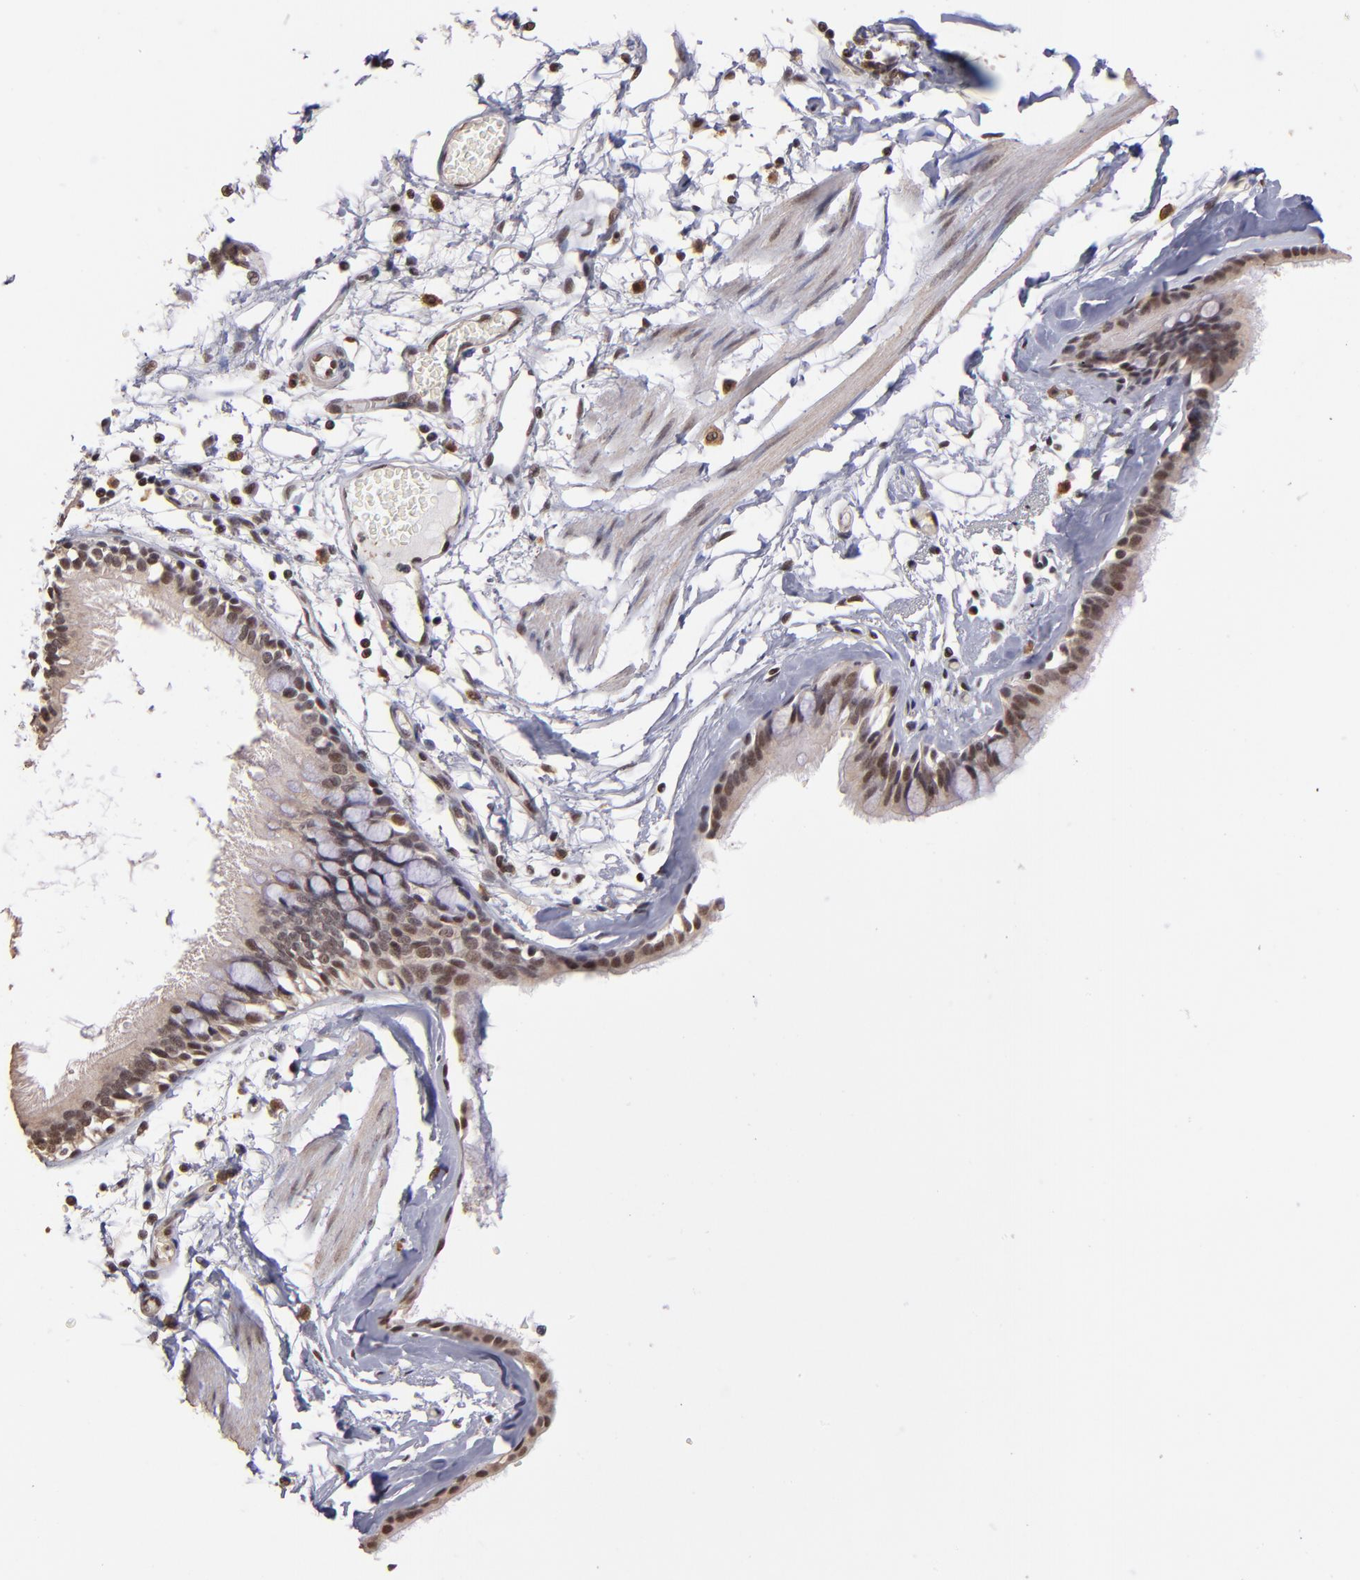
{"staining": {"intensity": "moderate", "quantity": ">75%", "location": "nuclear"}, "tissue": "bronchus", "cell_type": "Respiratory epithelial cells", "image_type": "normal", "snomed": [{"axis": "morphology", "description": "Normal tissue, NOS"}, {"axis": "topography", "description": "Bronchus"}, {"axis": "topography", "description": "Lung"}], "caption": "An image showing moderate nuclear positivity in approximately >75% of respiratory epithelial cells in benign bronchus, as visualized by brown immunohistochemical staining.", "gene": "TERF2", "patient": {"sex": "female", "age": 56}}